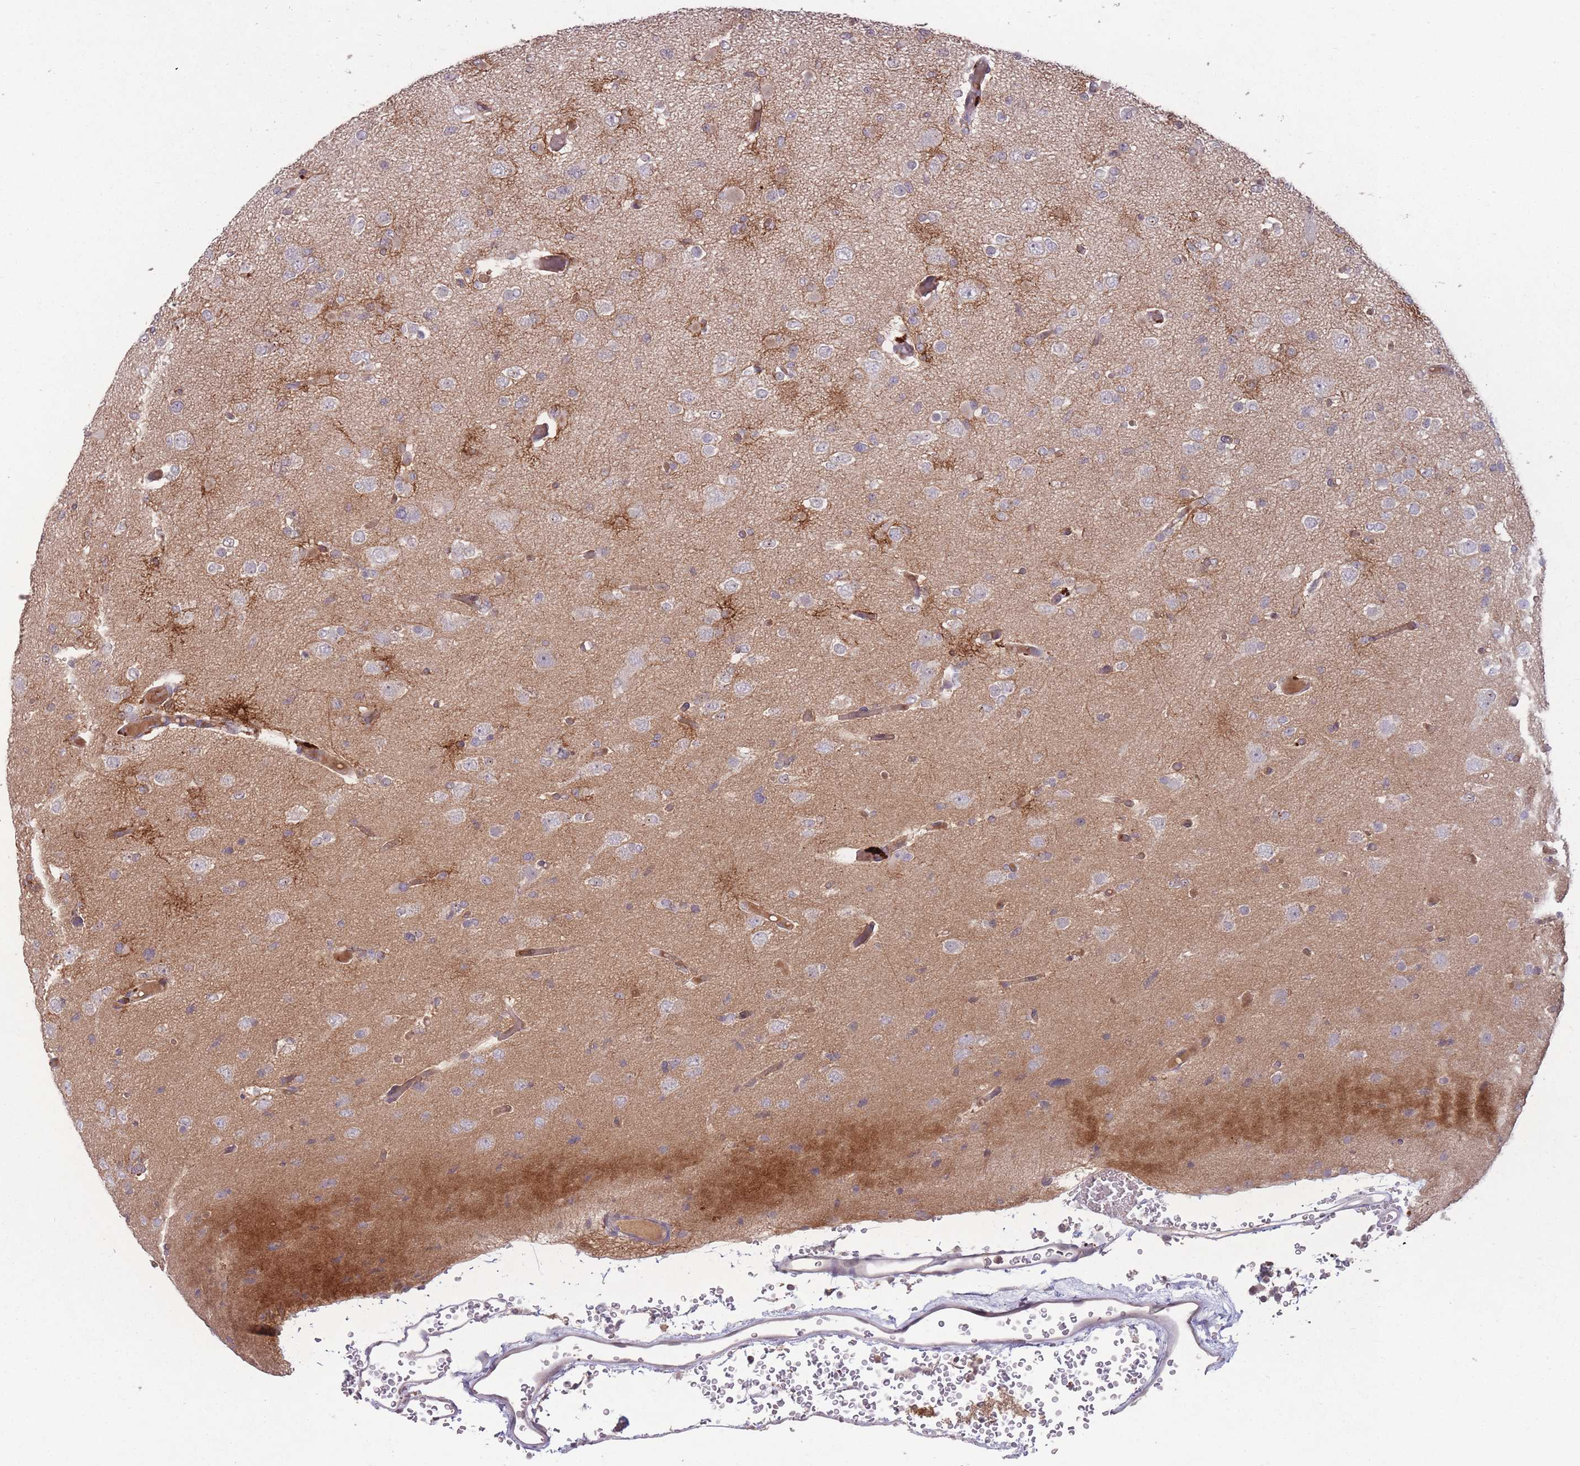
{"staining": {"intensity": "negative", "quantity": "none", "location": "none"}, "tissue": "glioma", "cell_type": "Tumor cells", "image_type": "cancer", "snomed": [{"axis": "morphology", "description": "Glioma, malignant, Low grade"}, {"axis": "topography", "description": "Brain"}], "caption": "Immunohistochemistry (IHC) of human malignant glioma (low-grade) reveals no expression in tumor cells.", "gene": "ADCYAP1R1", "patient": {"sex": "female", "age": 22}}